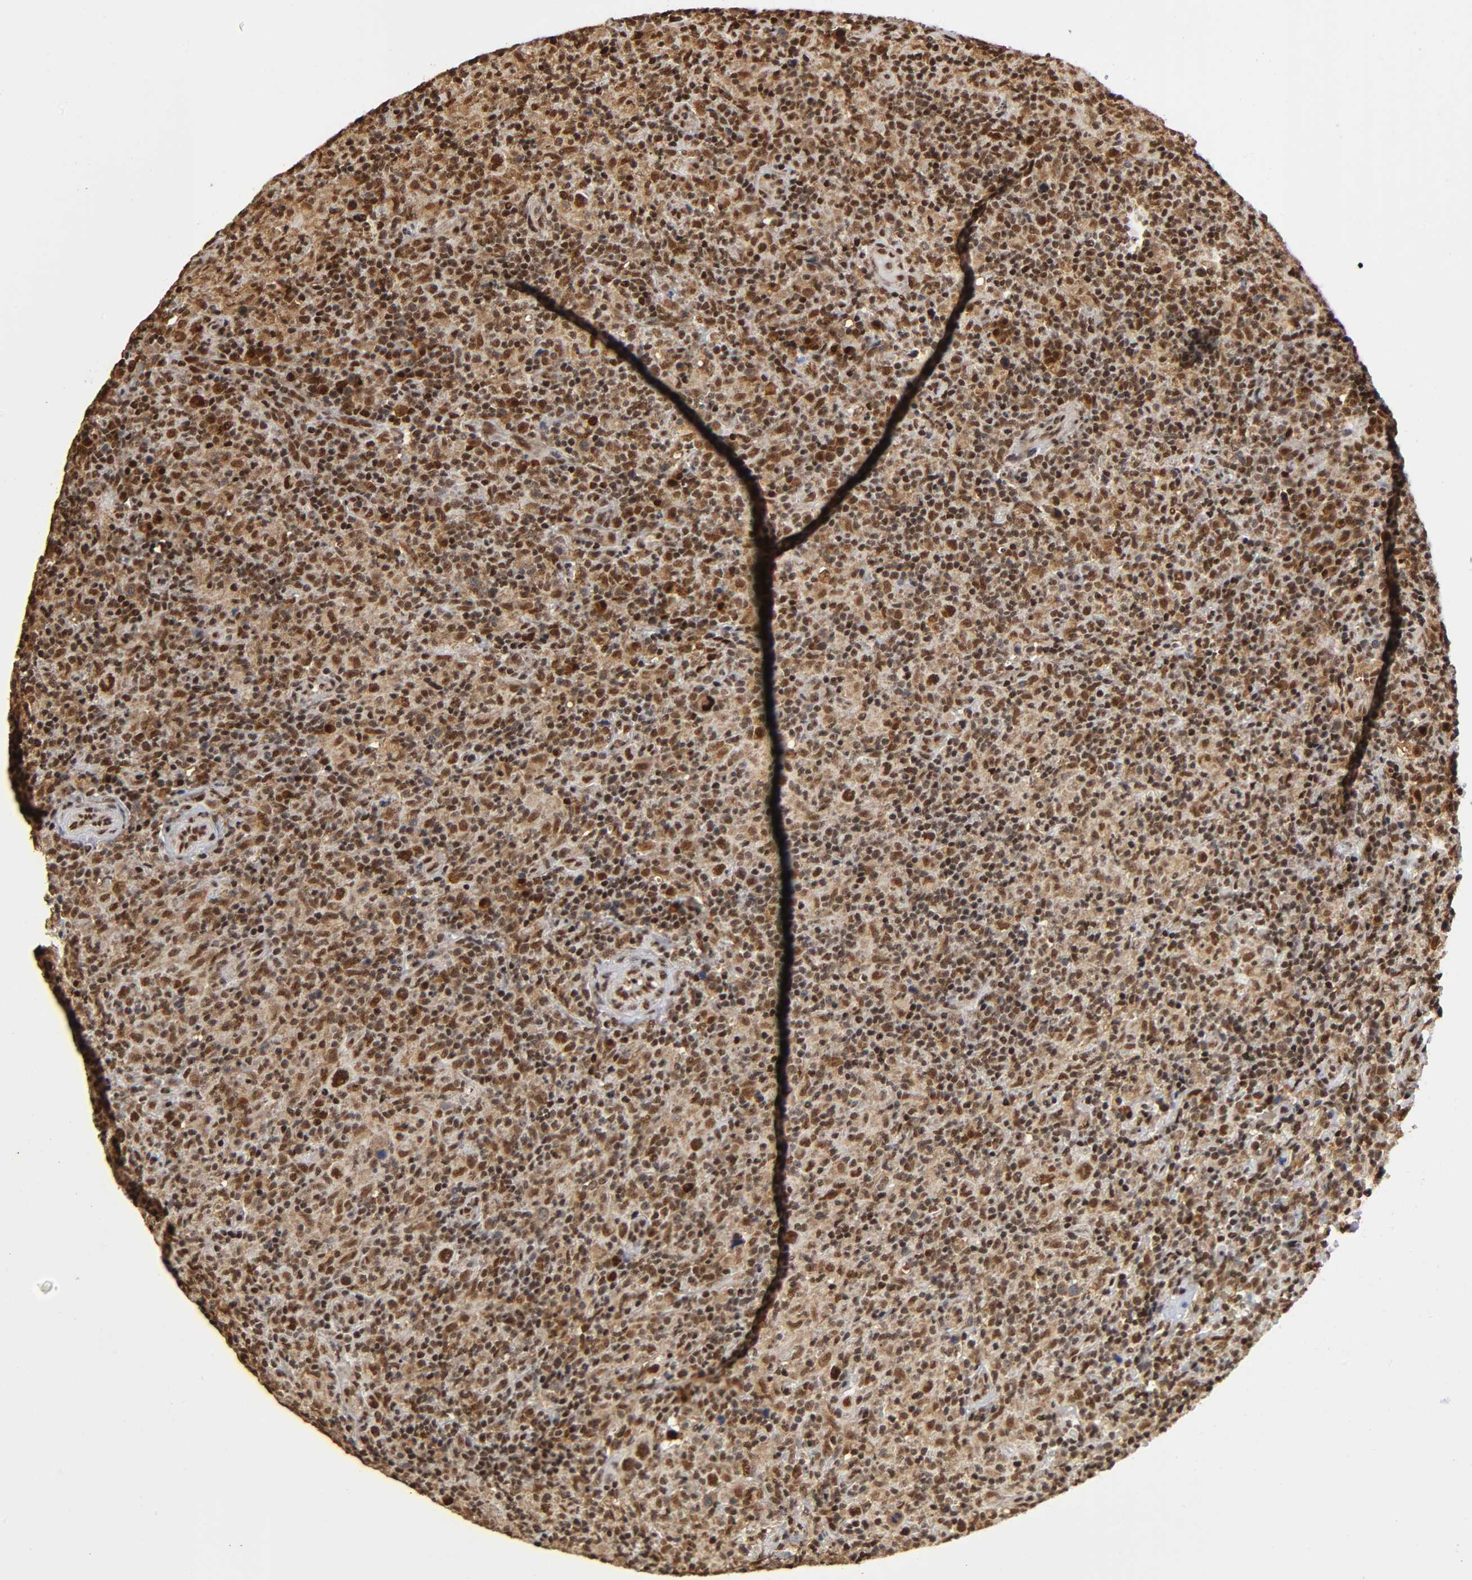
{"staining": {"intensity": "strong", "quantity": ">75%", "location": "cytoplasmic/membranous,nuclear"}, "tissue": "lymphoma", "cell_type": "Tumor cells", "image_type": "cancer", "snomed": [{"axis": "morphology", "description": "Hodgkin's disease, NOS"}, {"axis": "topography", "description": "Lymph node"}], "caption": "Immunohistochemical staining of human Hodgkin's disease exhibits strong cytoplasmic/membranous and nuclear protein staining in approximately >75% of tumor cells.", "gene": "RNF122", "patient": {"sex": "male", "age": 65}}